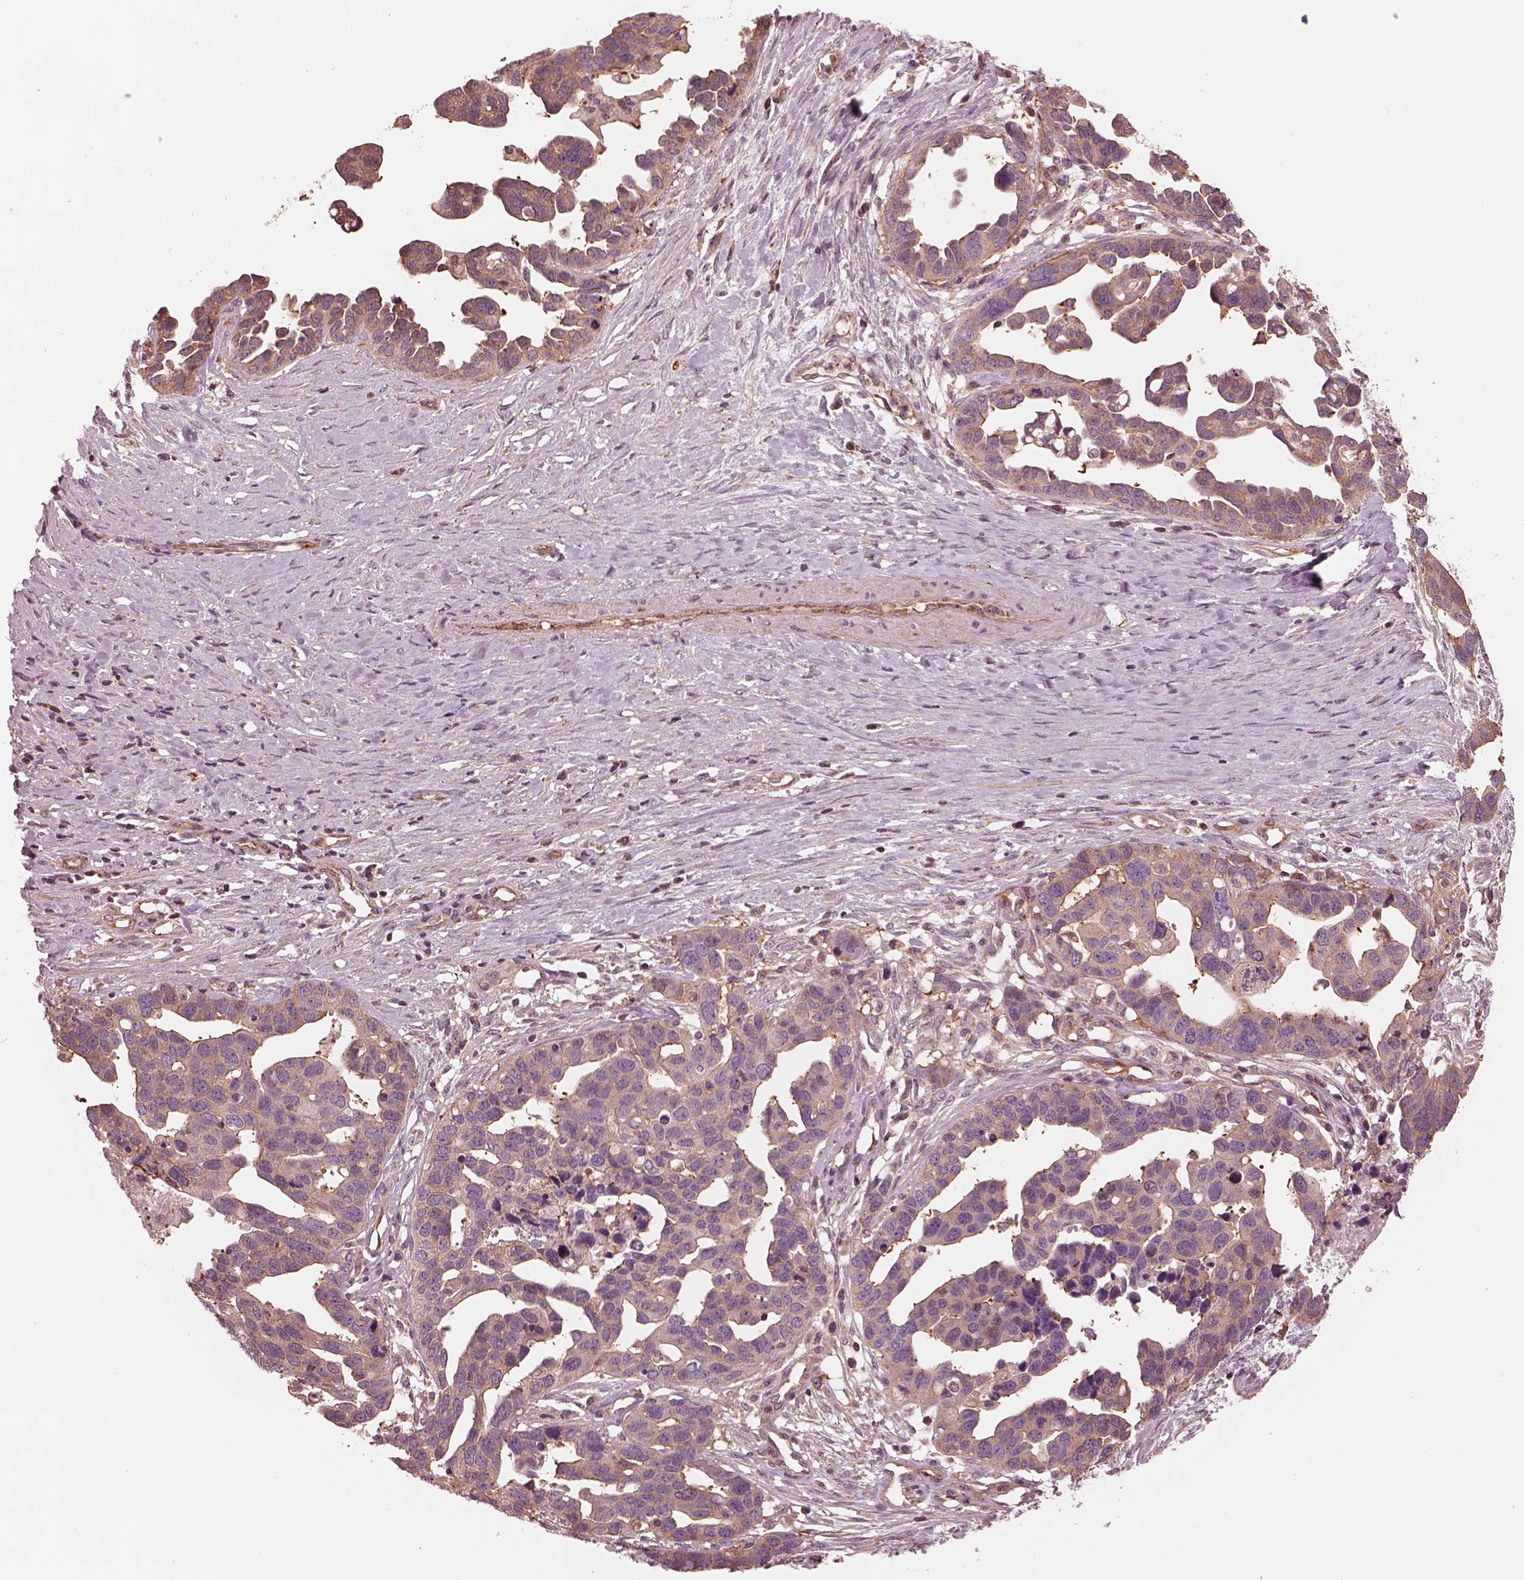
{"staining": {"intensity": "moderate", "quantity": ">75%", "location": "cytoplasmic/membranous"}, "tissue": "ovarian cancer", "cell_type": "Tumor cells", "image_type": "cancer", "snomed": [{"axis": "morphology", "description": "Cystadenocarcinoma, serous, NOS"}, {"axis": "topography", "description": "Ovary"}], "caption": "Ovarian serous cystadenocarcinoma stained for a protein (brown) exhibits moderate cytoplasmic/membranous positive positivity in approximately >75% of tumor cells.", "gene": "STK33", "patient": {"sex": "female", "age": 54}}